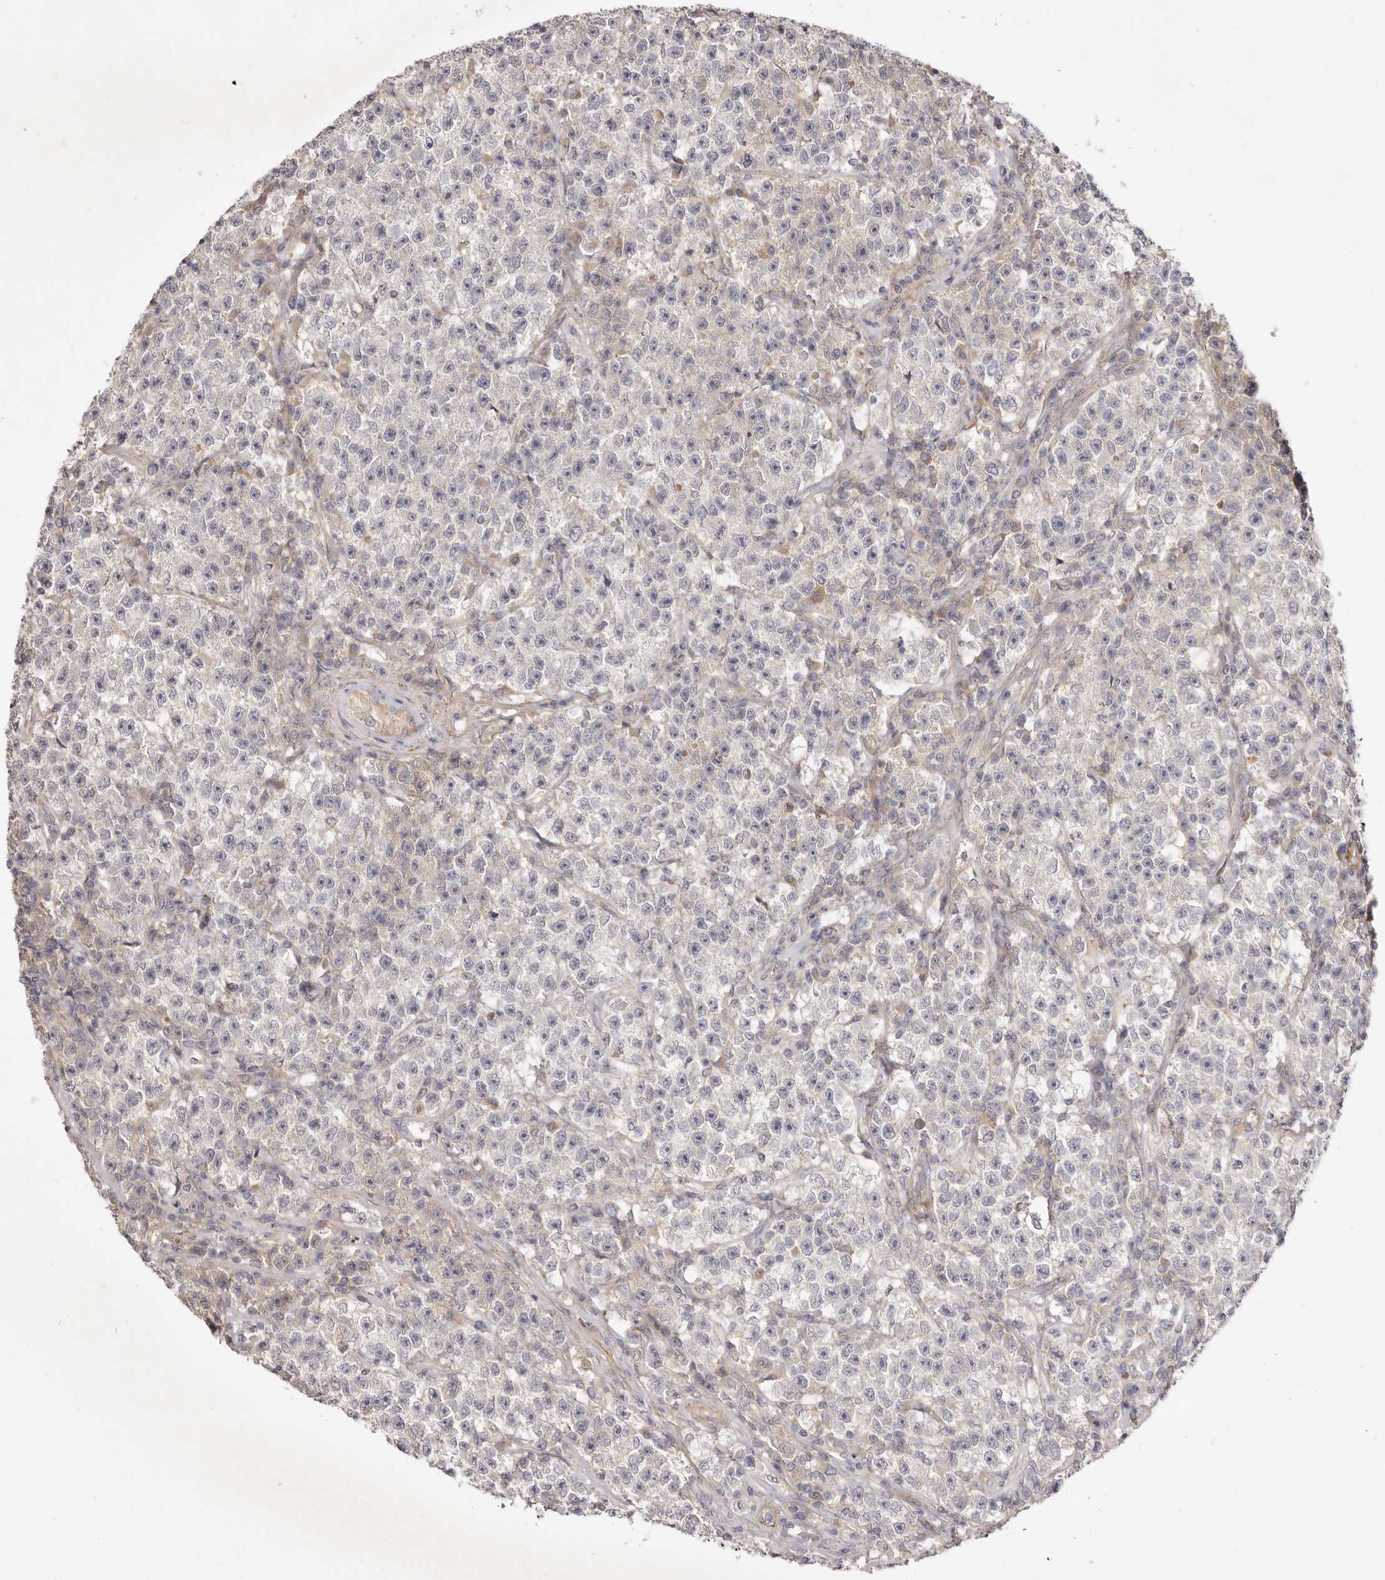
{"staining": {"intensity": "negative", "quantity": "none", "location": "none"}, "tissue": "testis cancer", "cell_type": "Tumor cells", "image_type": "cancer", "snomed": [{"axis": "morphology", "description": "Seminoma, NOS"}, {"axis": "topography", "description": "Testis"}], "caption": "The immunohistochemistry (IHC) photomicrograph has no significant expression in tumor cells of testis seminoma tissue.", "gene": "ADAMTS9", "patient": {"sex": "male", "age": 22}}